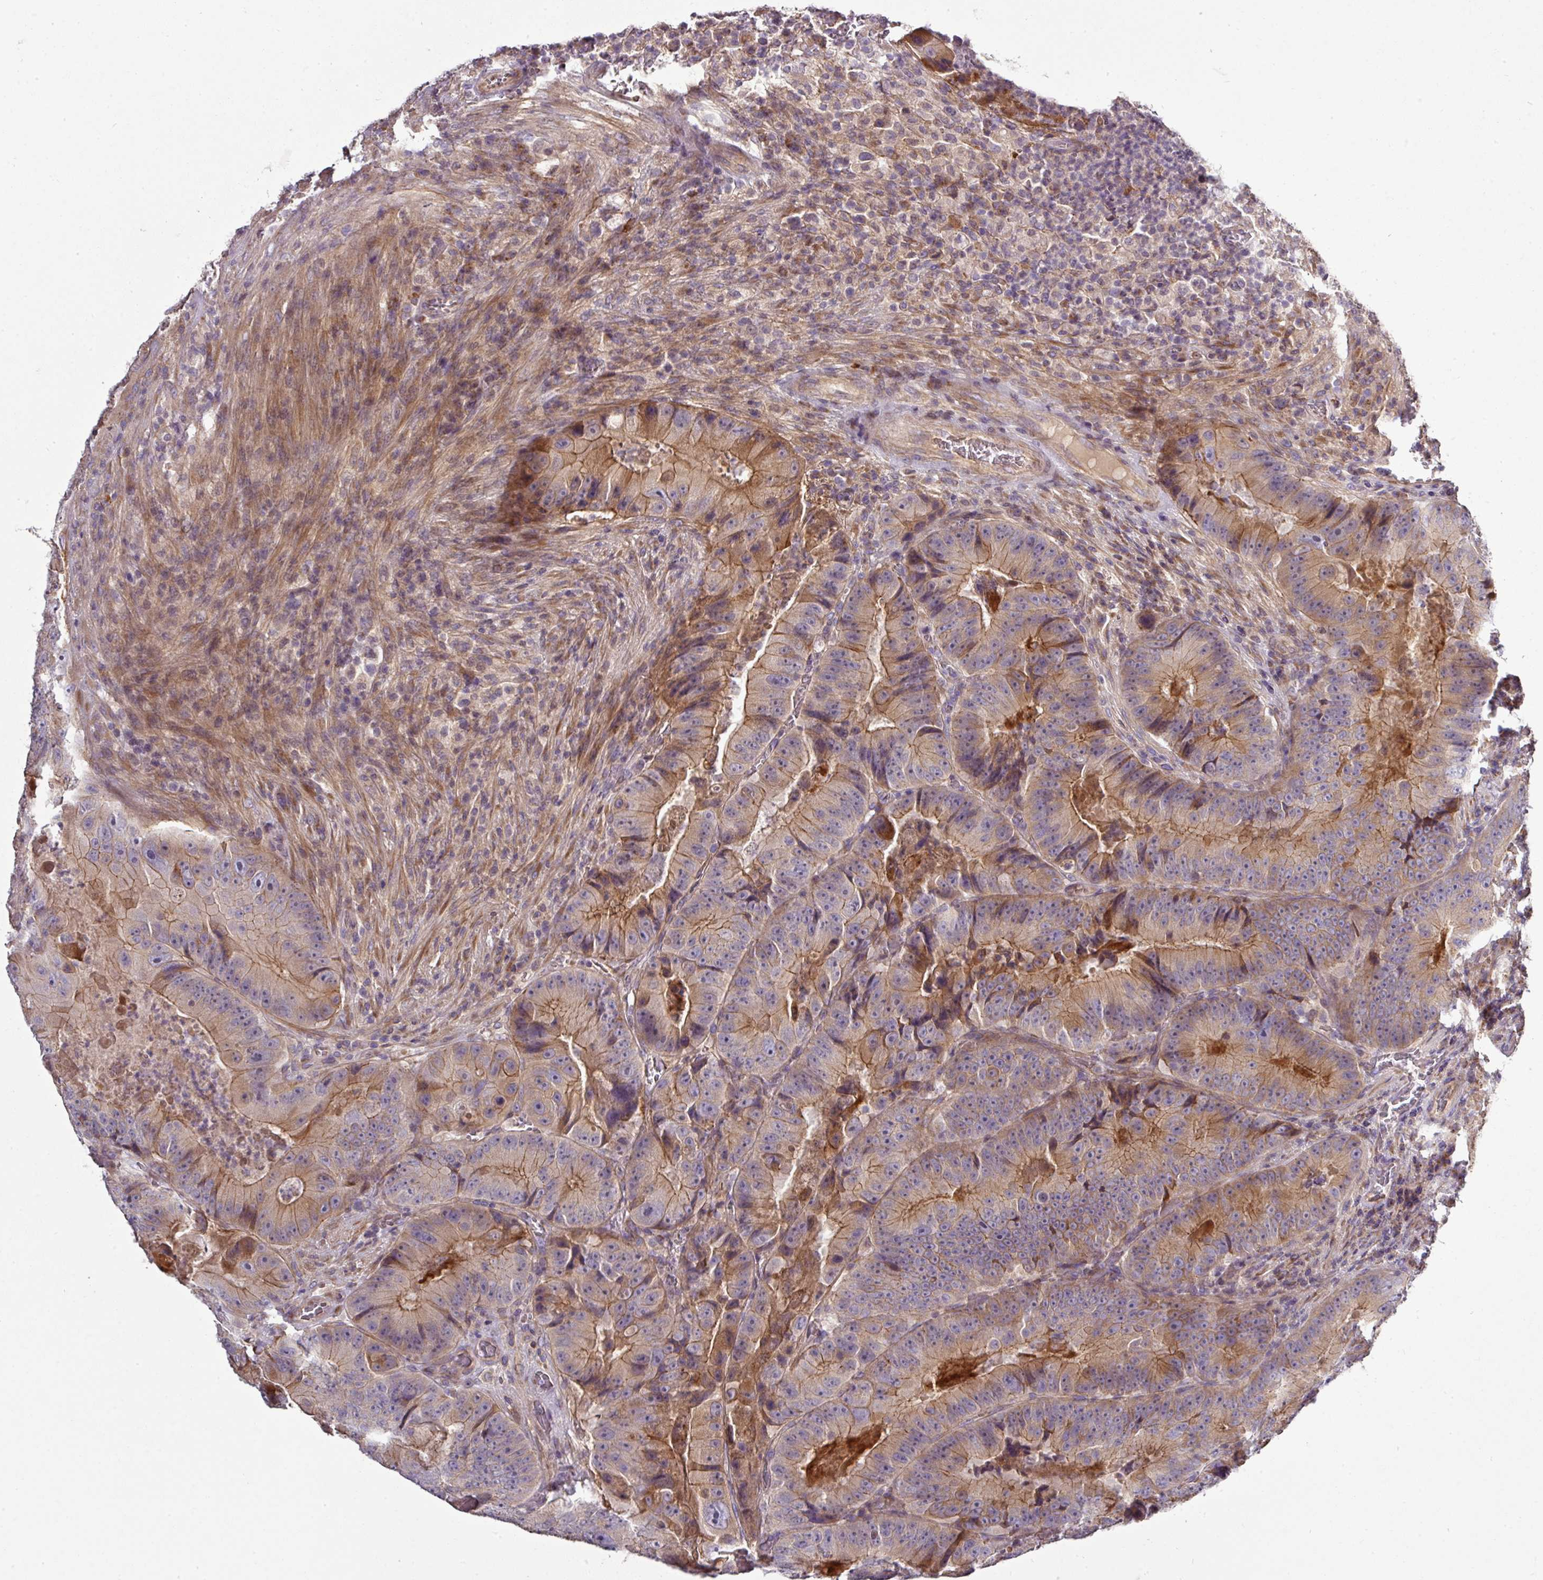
{"staining": {"intensity": "moderate", "quantity": "25%-75%", "location": "cytoplasmic/membranous"}, "tissue": "colorectal cancer", "cell_type": "Tumor cells", "image_type": "cancer", "snomed": [{"axis": "morphology", "description": "Adenocarcinoma, NOS"}, {"axis": "topography", "description": "Colon"}], "caption": "Adenocarcinoma (colorectal) stained with DAB immunohistochemistry exhibits medium levels of moderate cytoplasmic/membranous staining in about 25%-75% of tumor cells.", "gene": "GAN", "patient": {"sex": "female", "age": 86}}